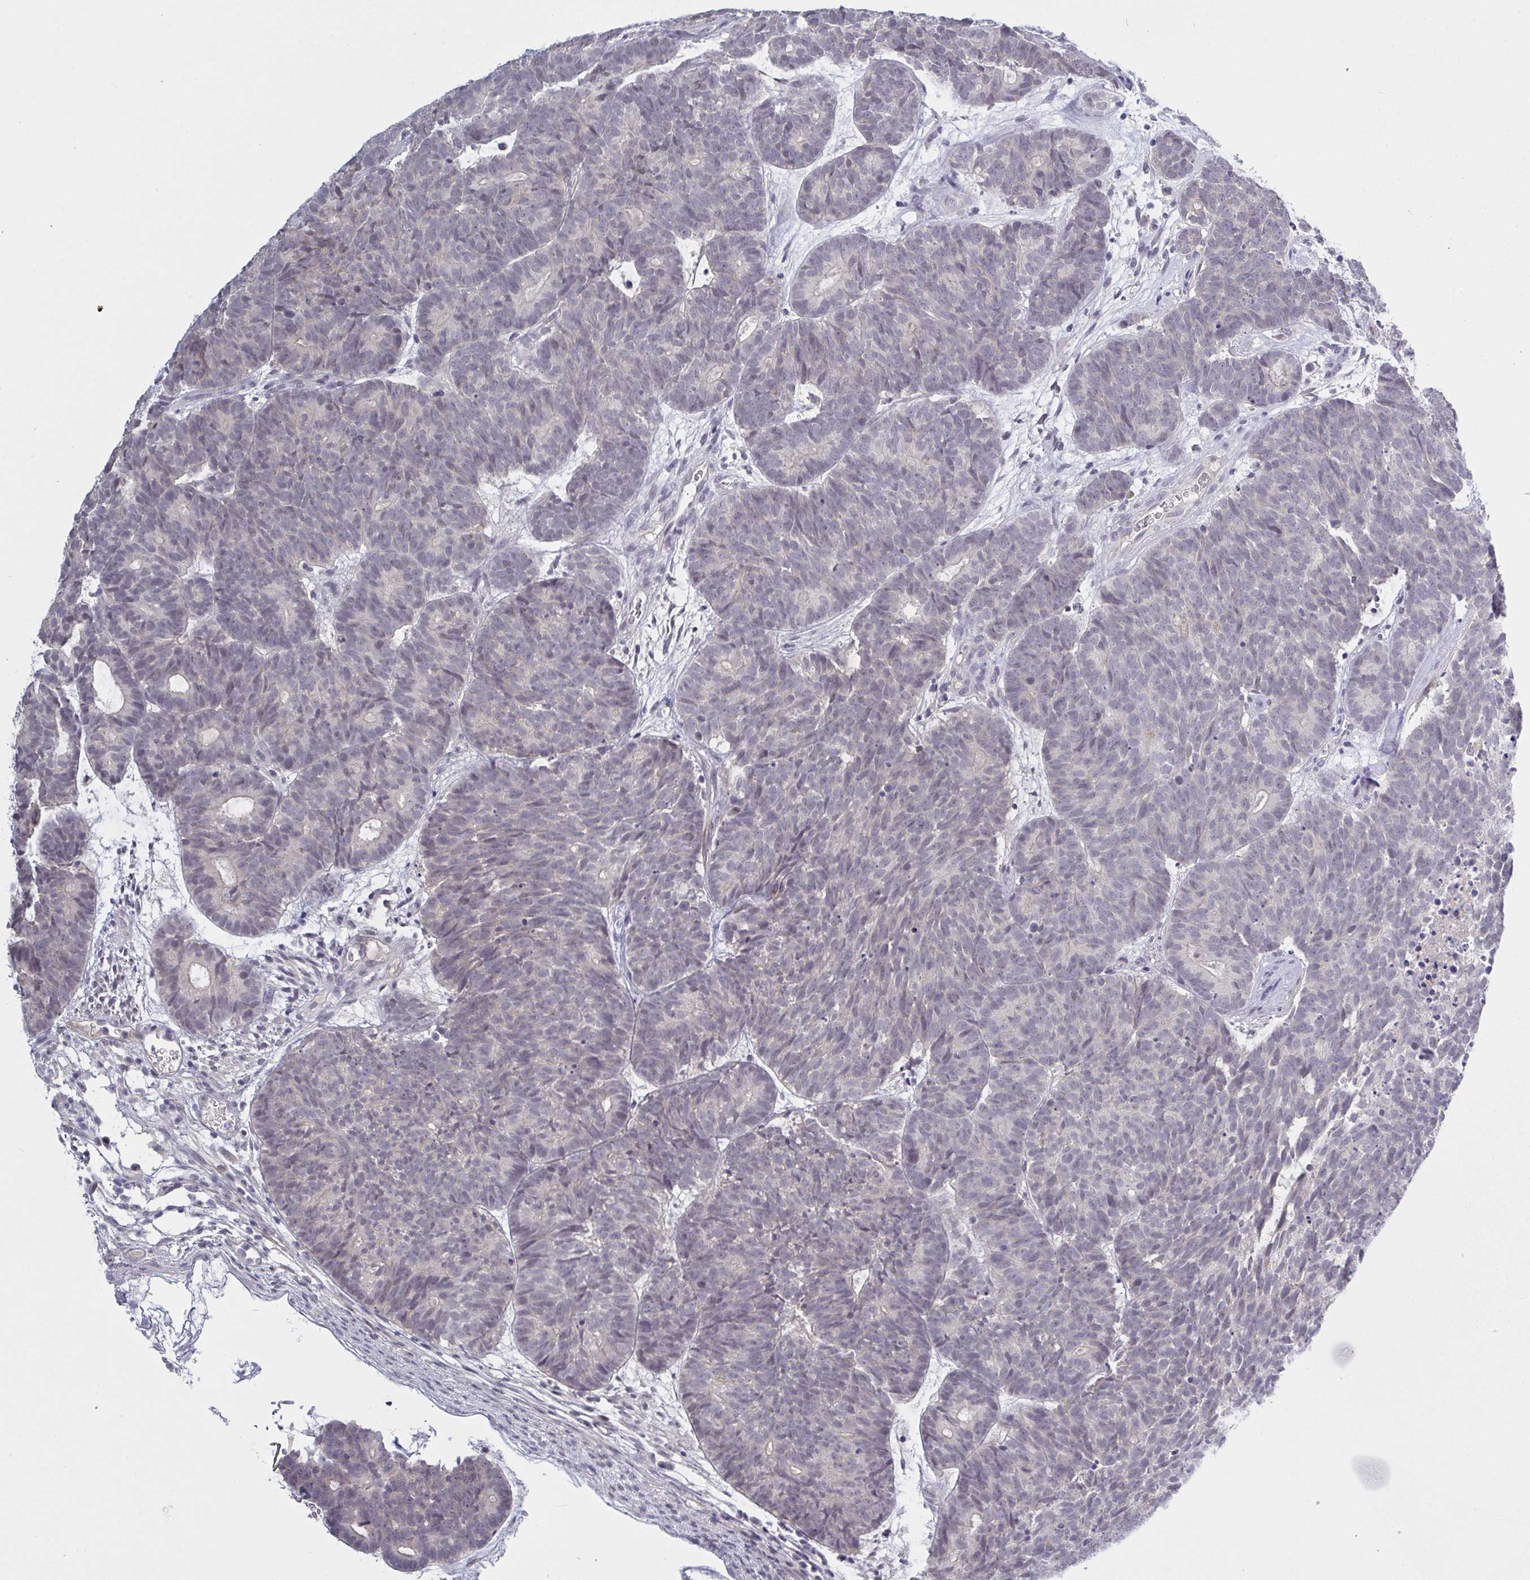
{"staining": {"intensity": "negative", "quantity": "none", "location": "none"}, "tissue": "head and neck cancer", "cell_type": "Tumor cells", "image_type": "cancer", "snomed": [{"axis": "morphology", "description": "Adenocarcinoma, NOS"}, {"axis": "topography", "description": "Head-Neck"}], "caption": "Protein analysis of head and neck cancer (adenocarcinoma) displays no significant positivity in tumor cells.", "gene": "ZNF784", "patient": {"sex": "female", "age": 81}}